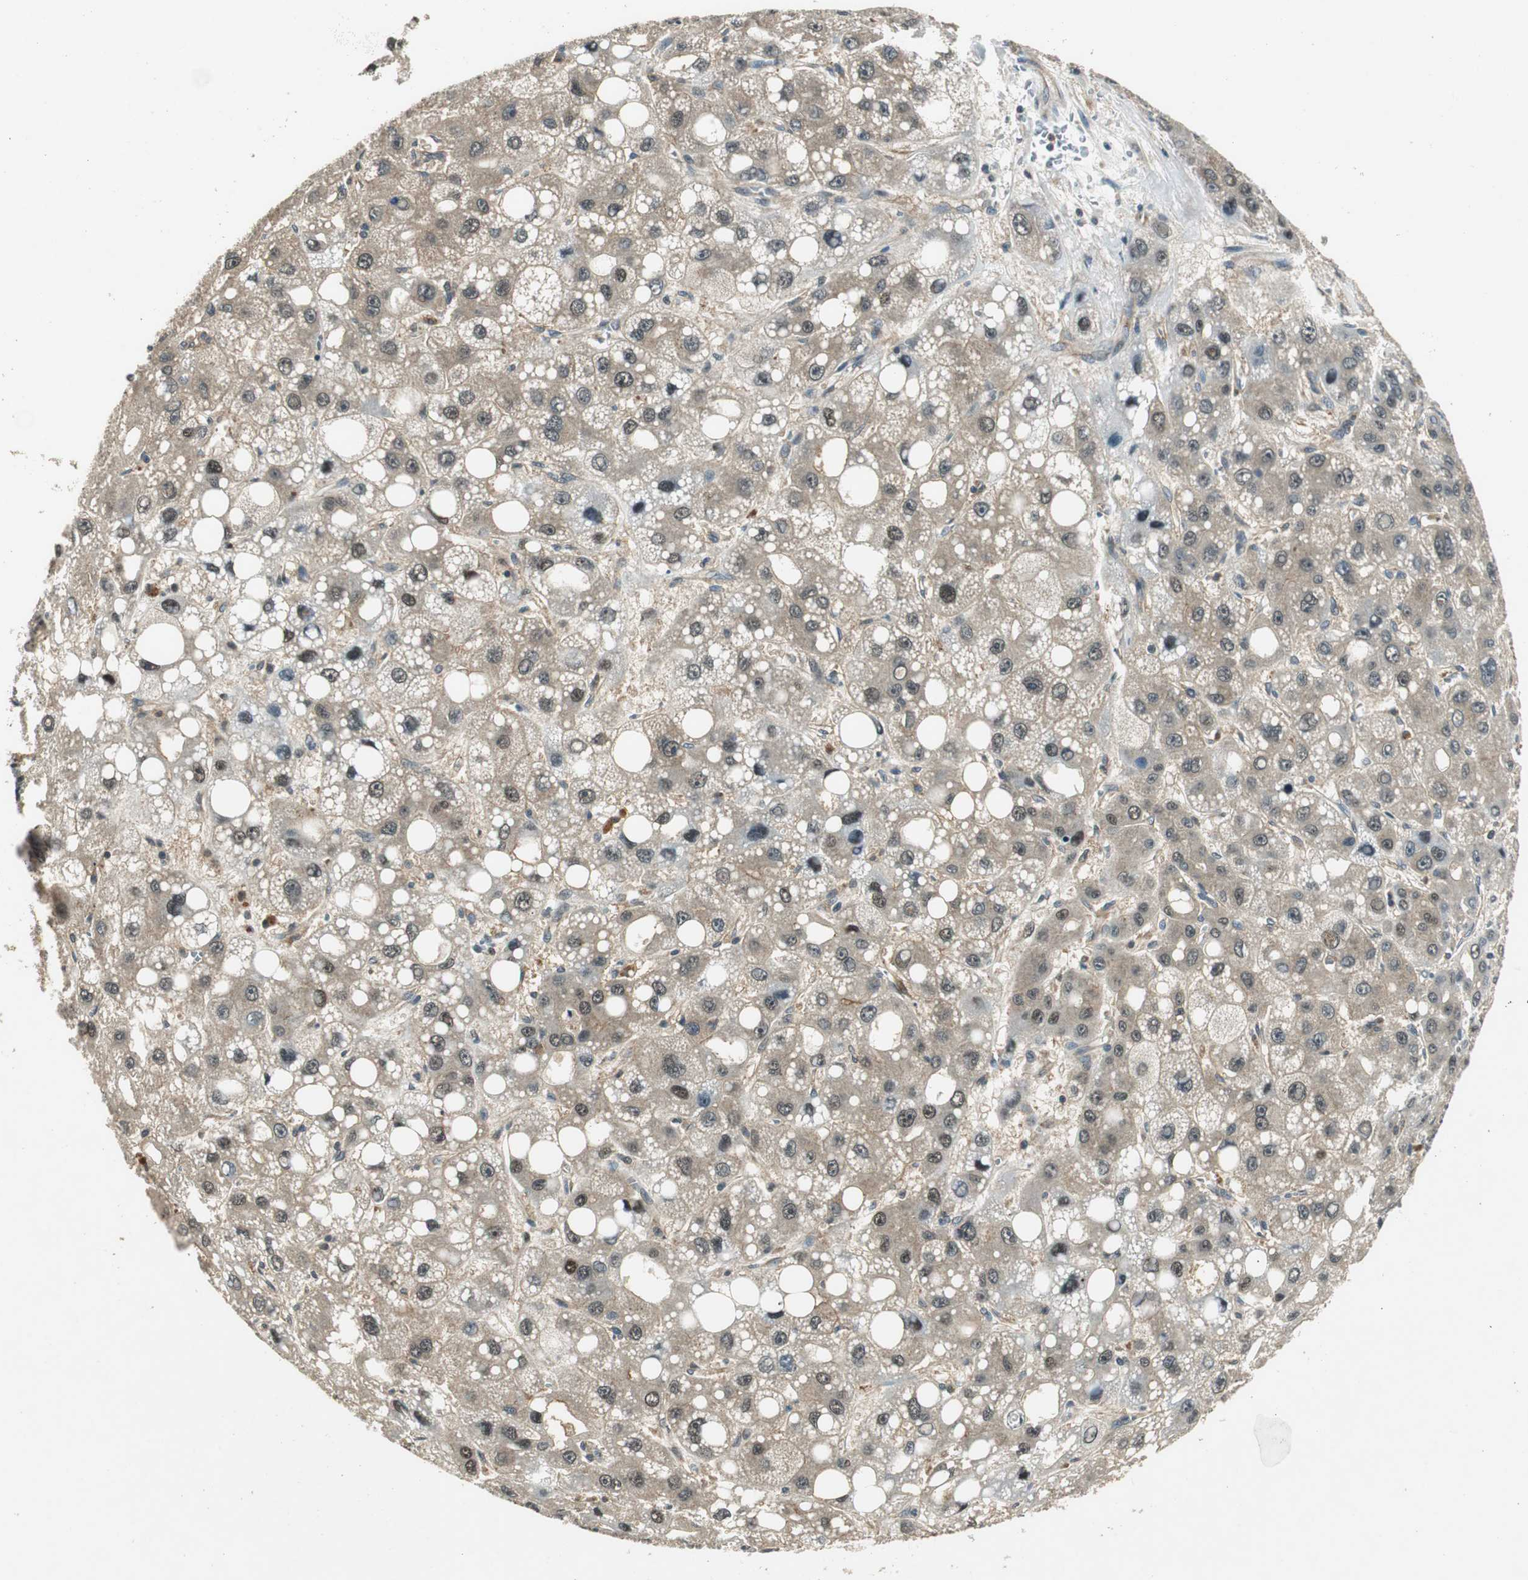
{"staining": {"intensity": "weak", "quantity": "25%-75%", "location": "cytoplasmic/membranous,nuclear"}, "tissue": "liver cancer", "cell_type": "Tumor cells", "image_type": "cancer", "snomed": [{"axis": "morphology", "description": "Carcinoma, Hepatocellular, NOS"}, {"axis": "topography", "description": "Liver"}], "caption": "Weak cytoplasmic/membranous and nuclear protein staining is appreciated in approximately 25%-75% of tumor cells in liver cancer (hepatocellular carcinoma).", "gene": "PSMB4", "patient": {"sex": "male", "age": 55}}